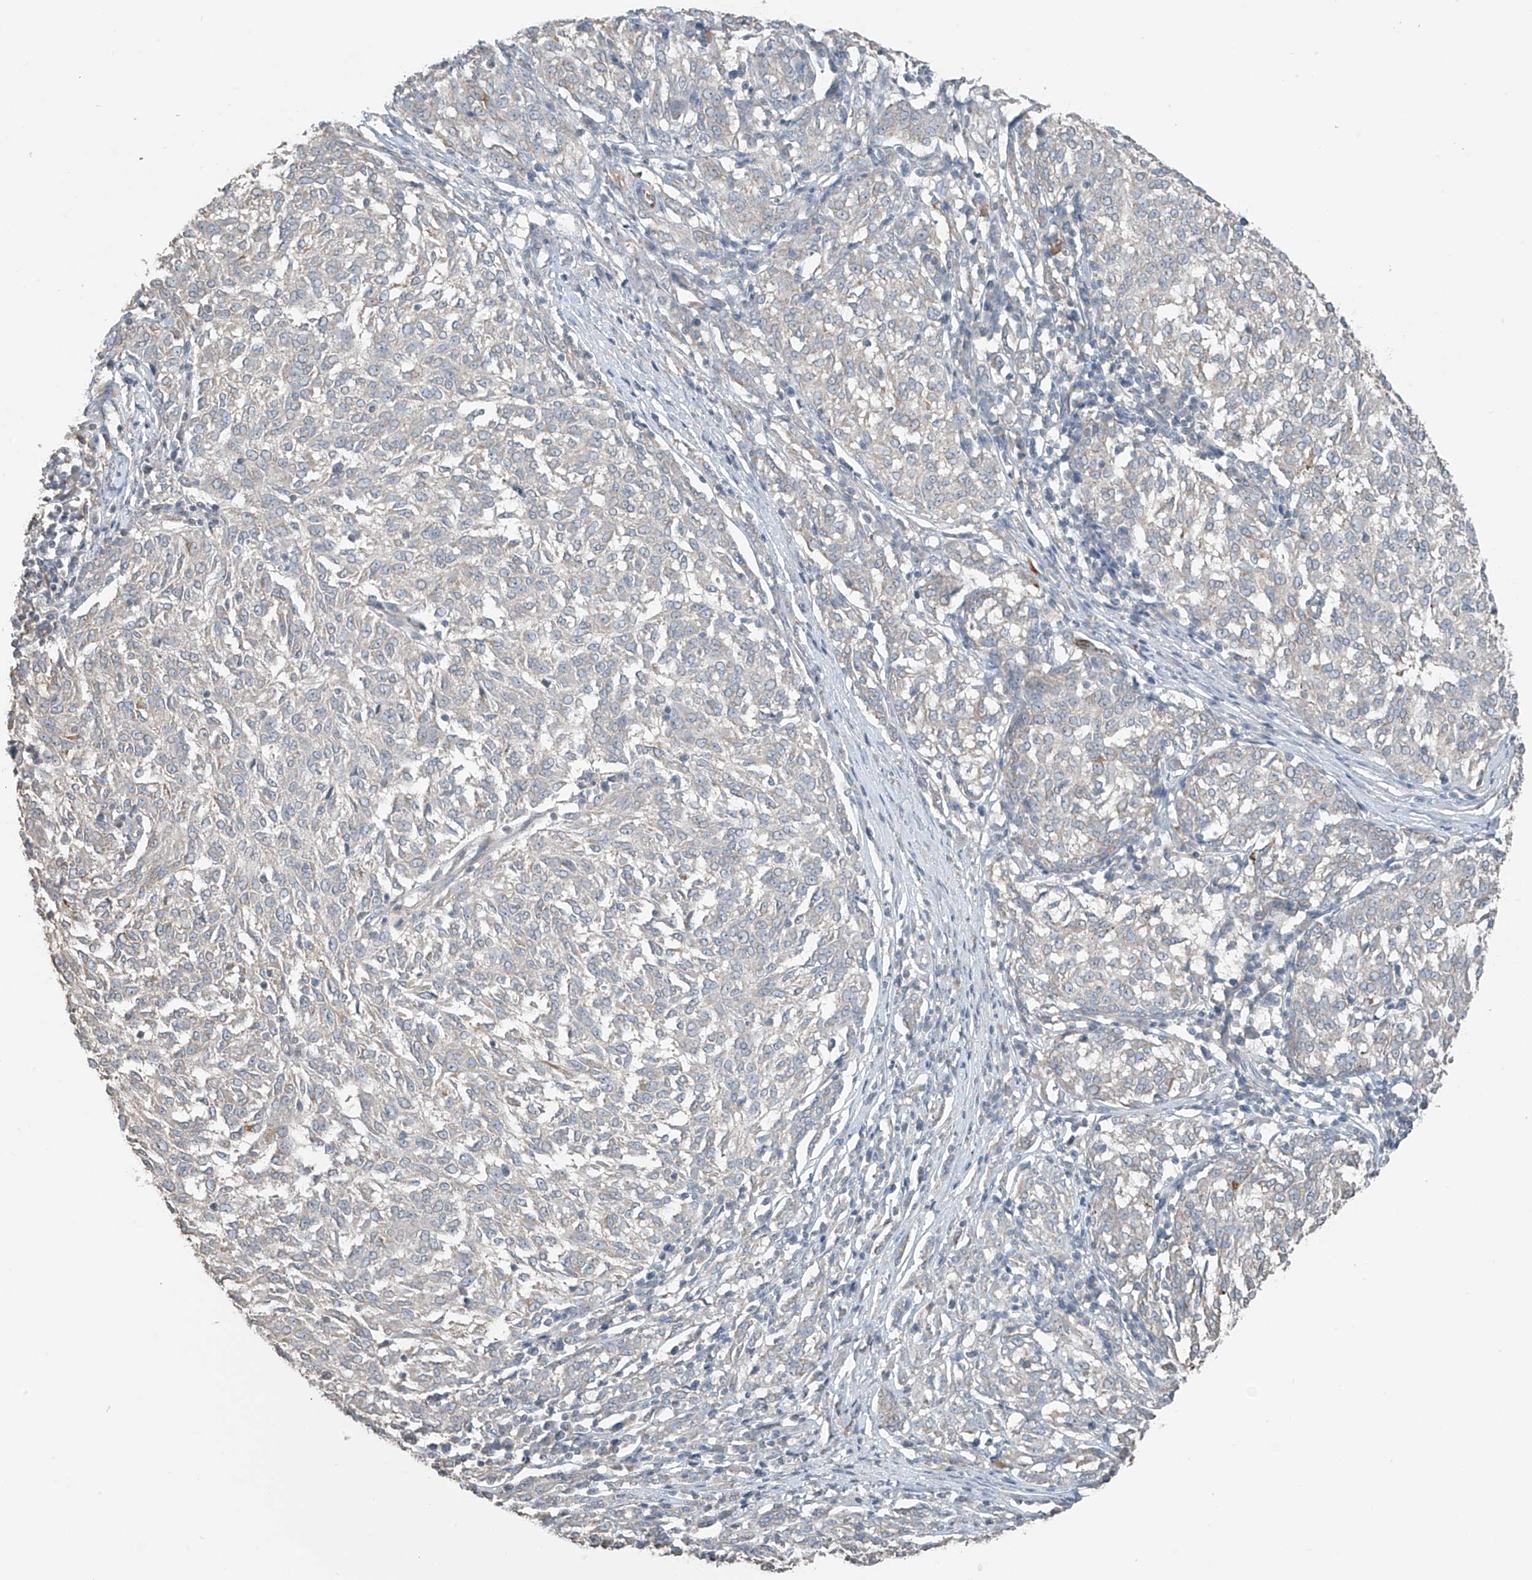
{"staining": {"intensity": "negative", "quantity": "none", "location": "none"}, "tissue": "melanoma", "cell_type": "Tumor cells", "image_type": "cancer", "snomed": [{"axis": "morphology", "description": "Malignant melanoma, NOS"}, {"axis": "topography", "description": "Skin"}], "caption": "IHC micrograph of malignant melanoma stained for a protein (brown), which shows no expression in tumor cells.", "gene": "HOXA11", "patient": {"sex": "female", "age": 72}}